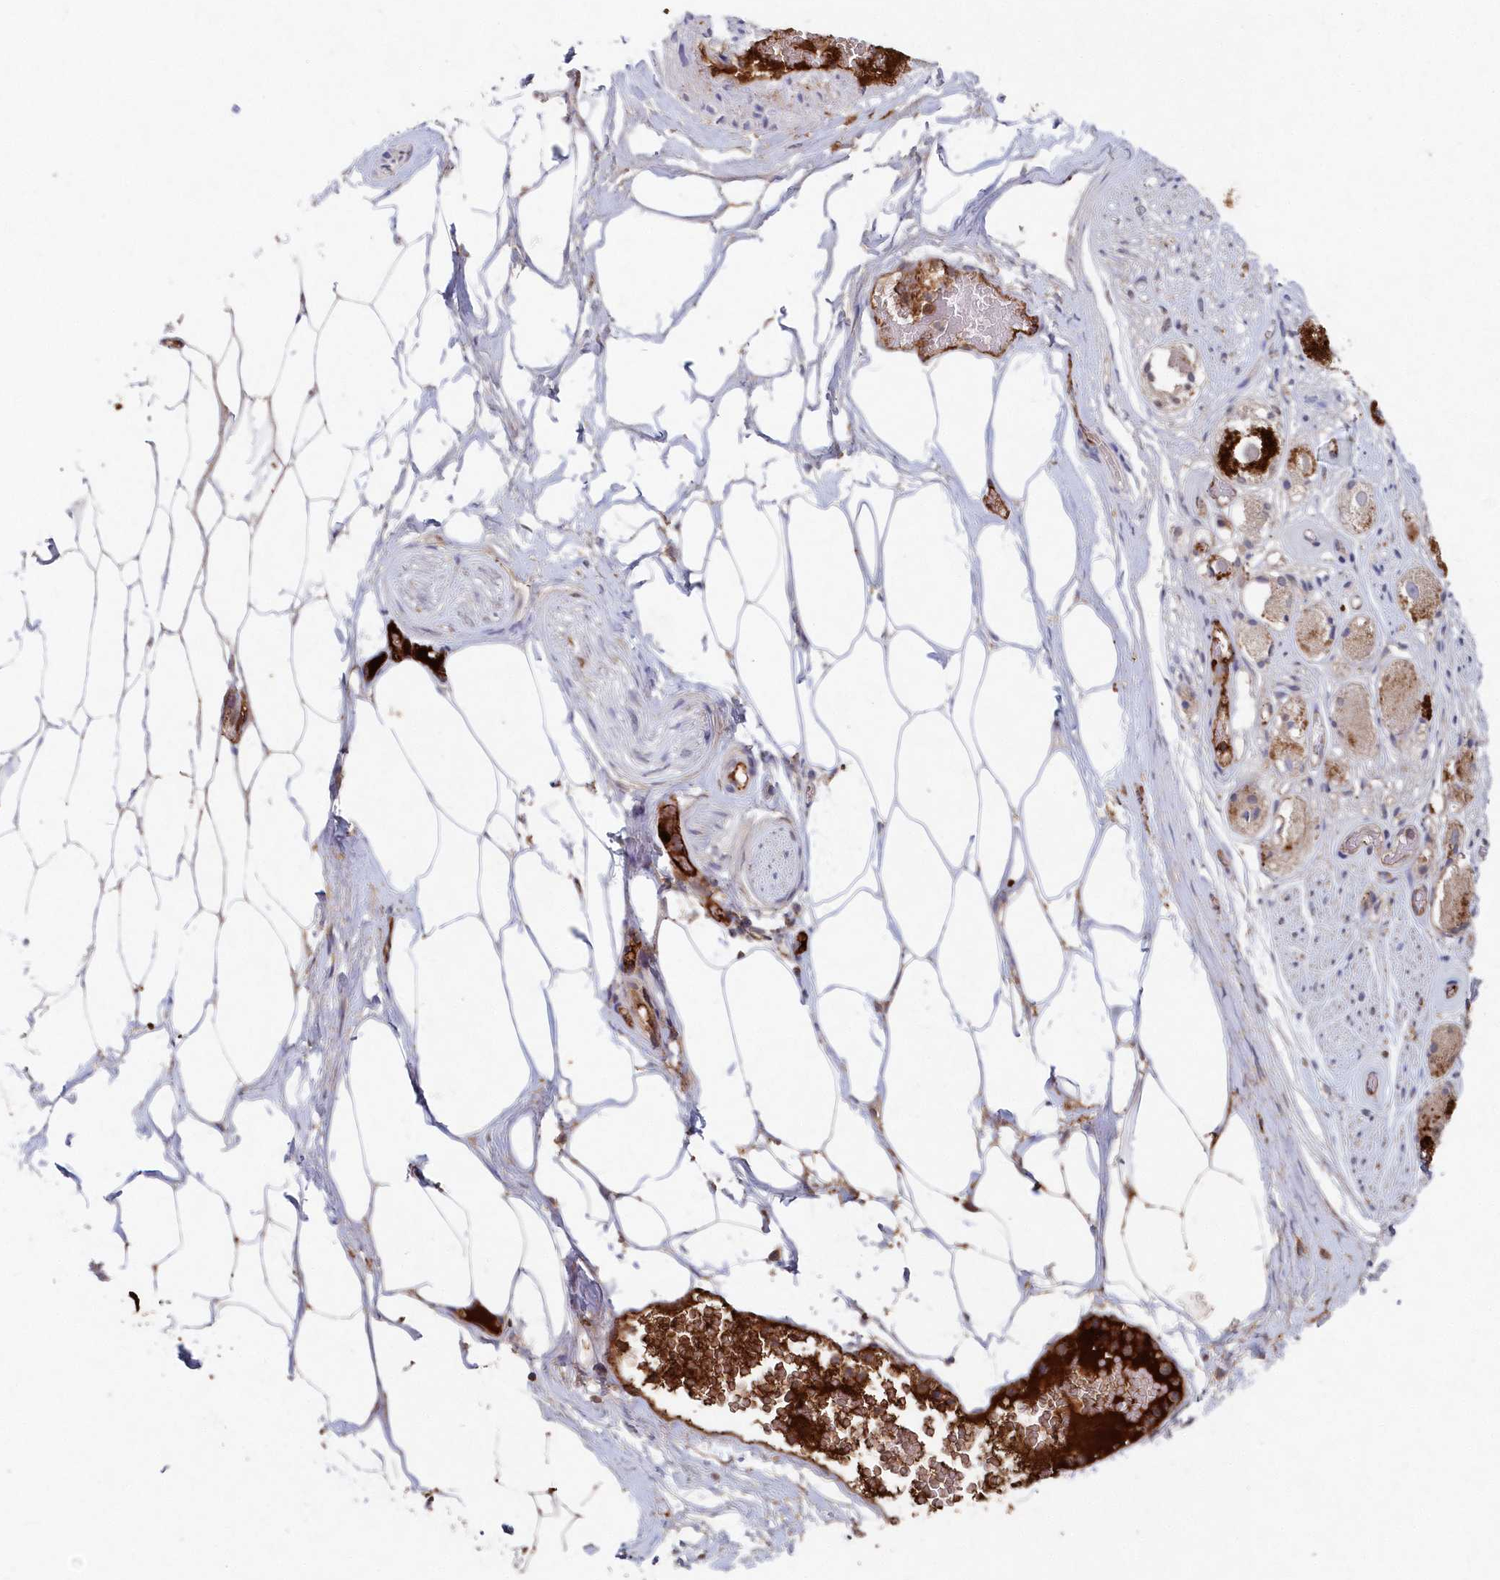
{"staining": {"intensity": "moderate", "quantity": "25%-75%", "location": "cytoplasmic/membranous"}, "tissue": "adipose tissue", "cell_type": "Adipocytes", "image_type": "normal", "snomed": [{"axis": "morphology", "description": "Normal tissue, NOS"}, {"axis": "morphology", "description": "Adenocarcinoma, Low grade"}, {"axis": "topography", "description": "Prostate"}, {"axis": "topography", "description": "Peripheral nerve tissue"}], "caption": "Adipocytes show medium levels of moderate cytoplasmic/membranous expression in about 25%-75% of cells in unremarkable adipose tissue.", "gene": "ABHD14B", "patient": {"sex": "male", "age": 63}}